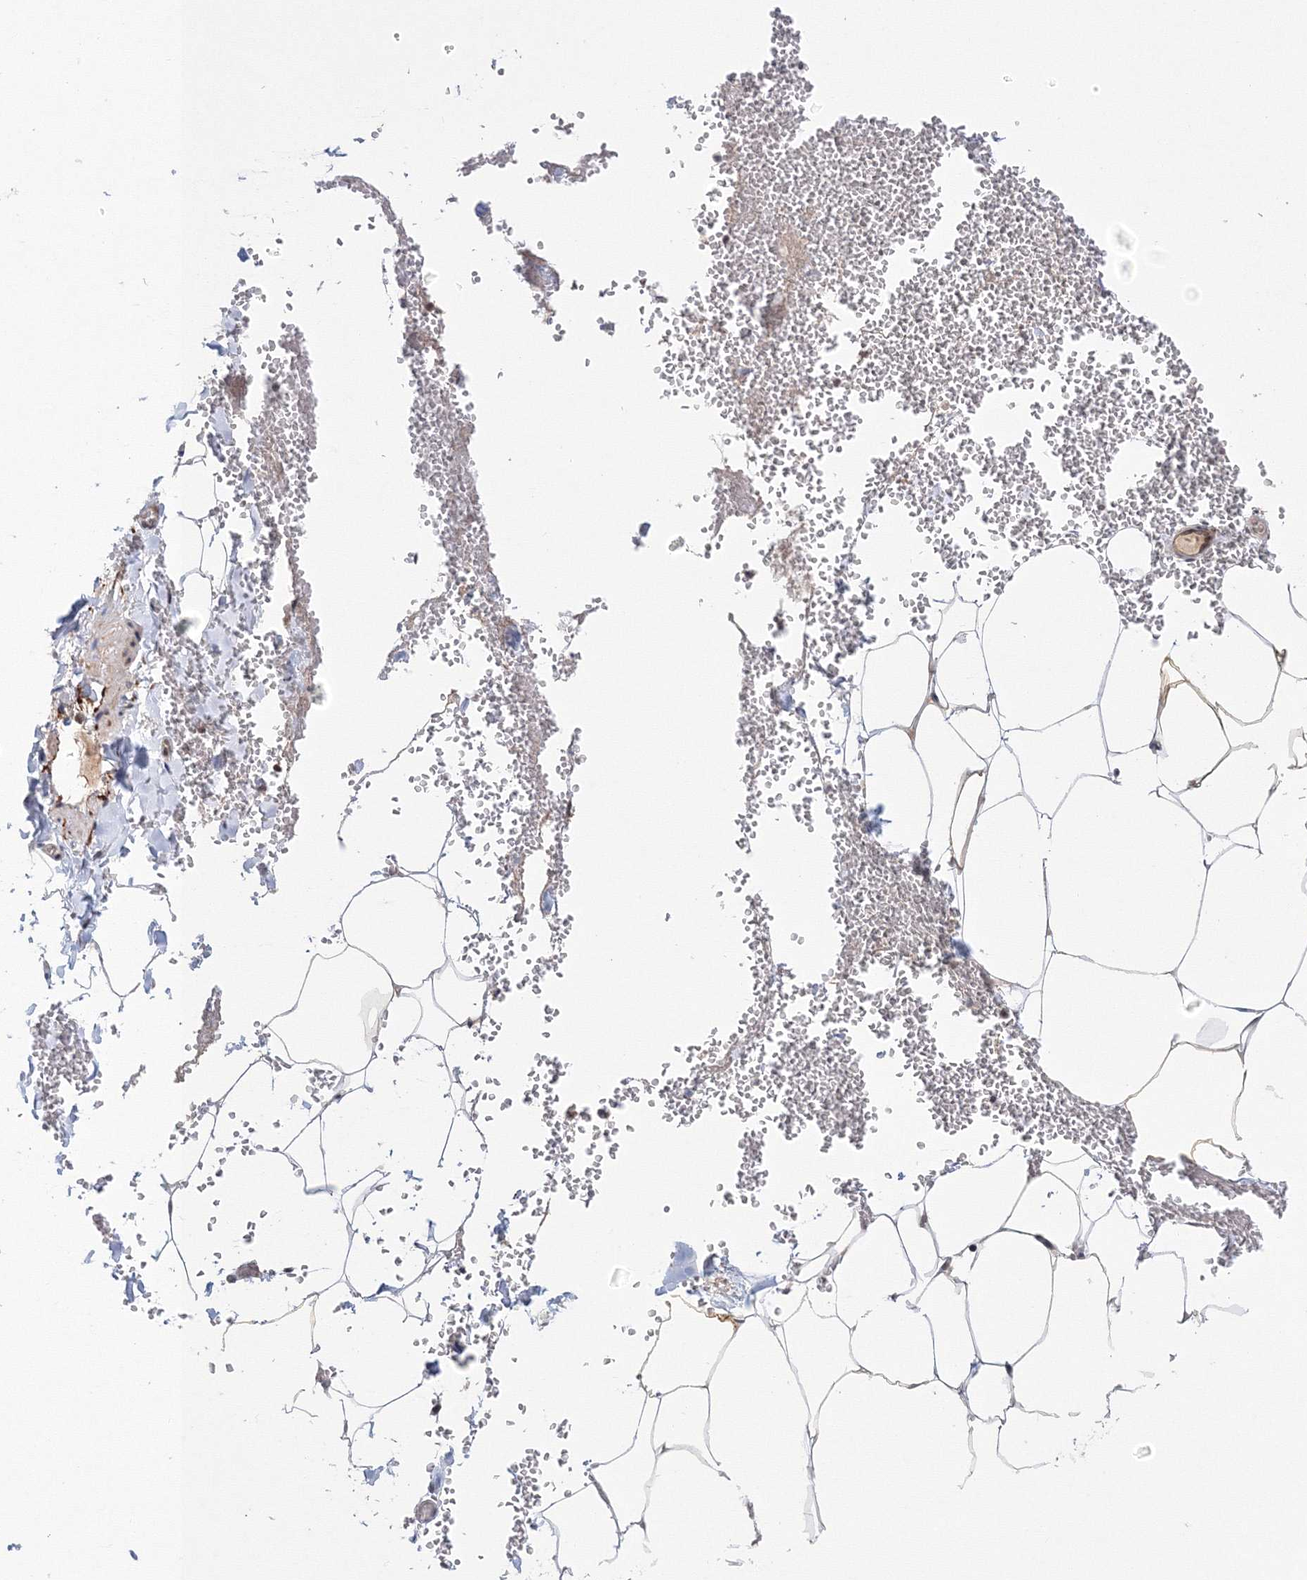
{"staining": {"intensity": "weak", "quantity": ">75%", "location": "cytoplasmic/membranous,nuclear"}, "tissue": "adipose tissue", "cell_type": "Adipocytes", "image_type": "normal", "snomed": [{"axis": "morphology", "description": "Normal tissue, NOS"}, {"axis": "topography", "description": "Gallbladder"}, {"axis": "topography", "description": "Peripheral nerve tissue"}], "caption": "This micrograph displays IHC staining of unremarkable adipose tissue, with low weak cytoplasmic/membranous,nuclear expression in approximately >75% of adipocytes.", "gene": "NOA1", "patient": {"sex": "male", "age": 38}}